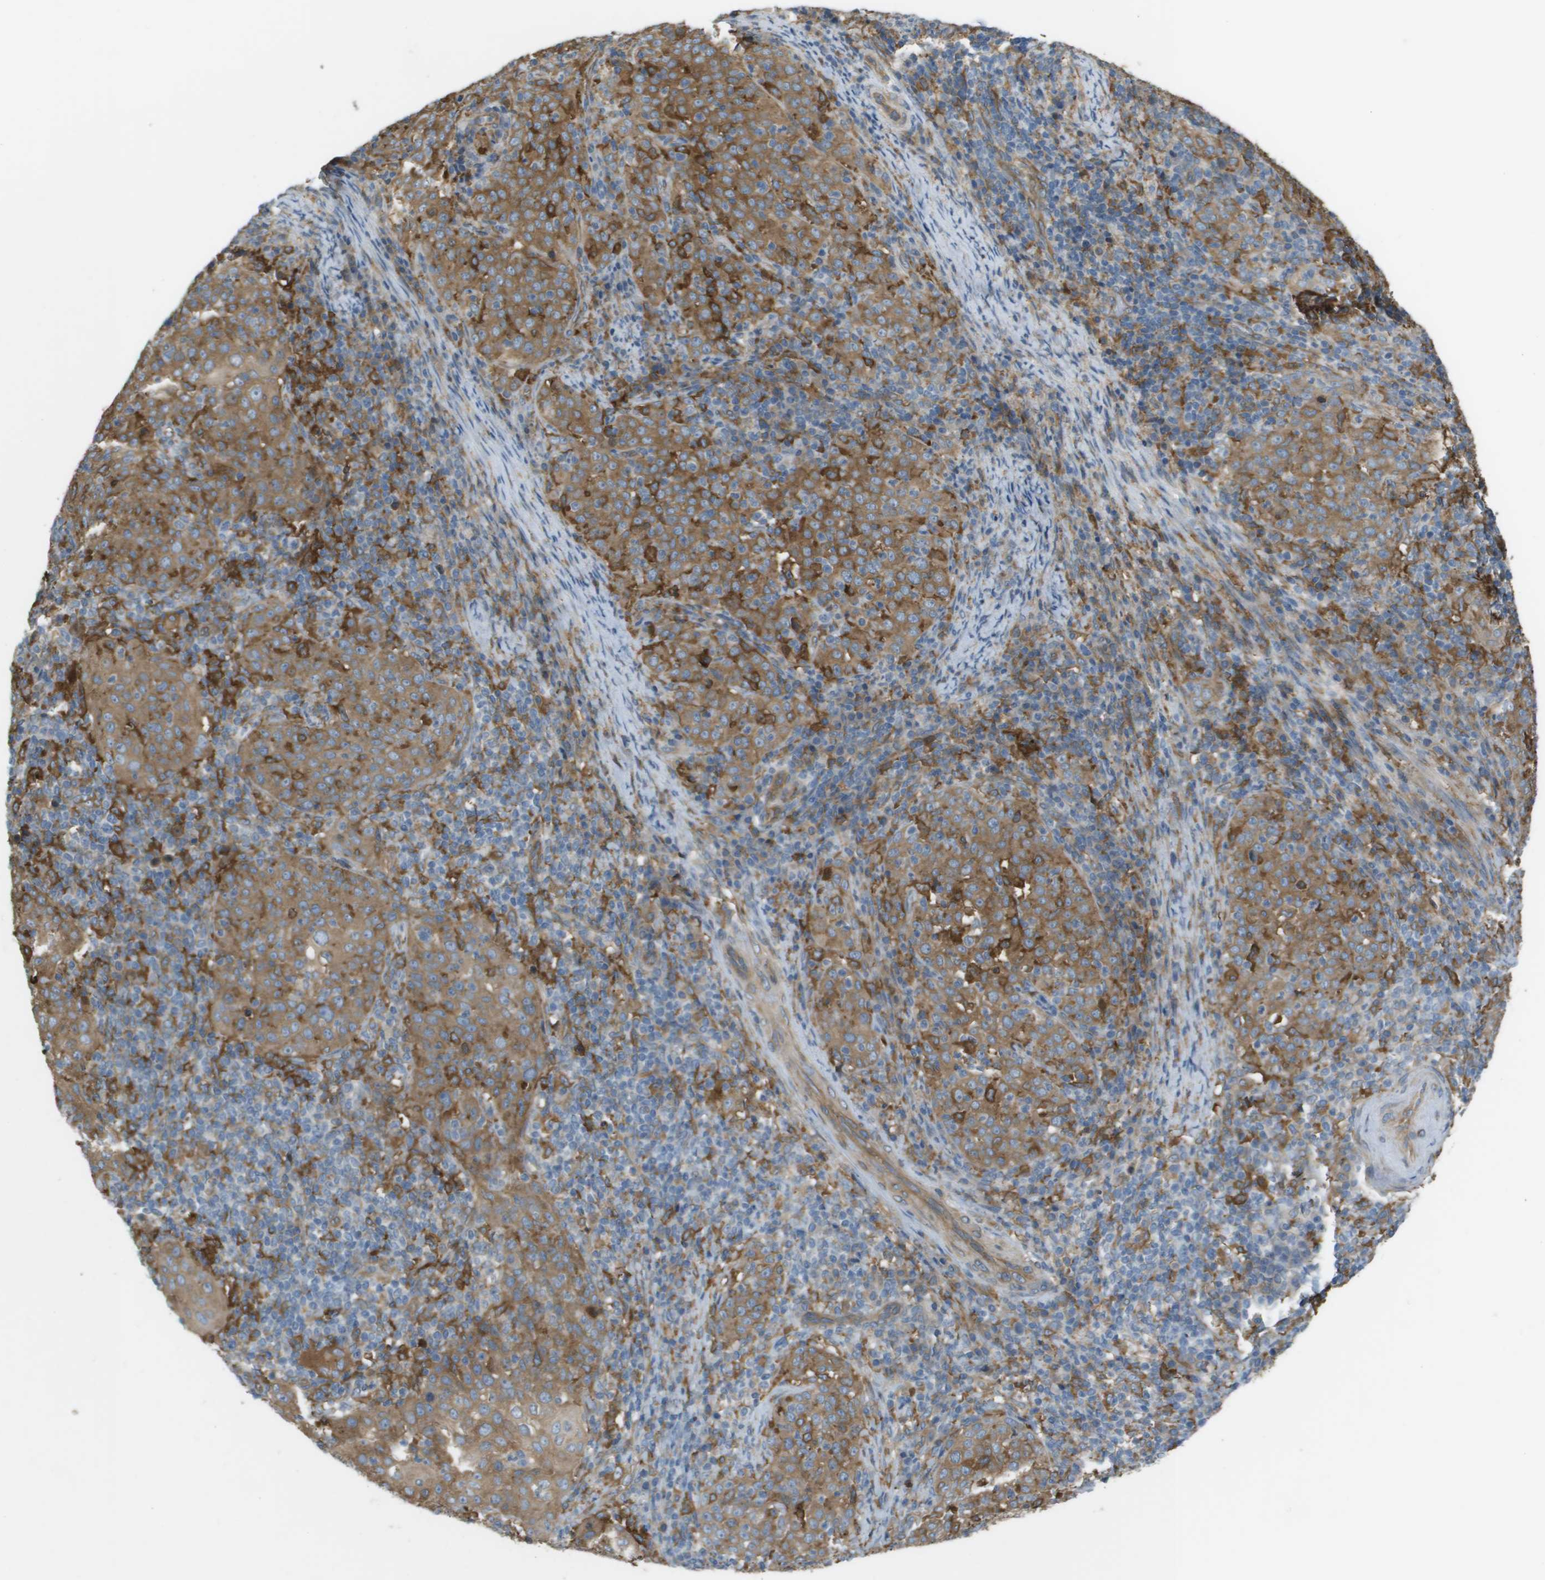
{"staining": {"intensity": "moderate", "quantity": ">75%", "location": "cytoplasmic/membranous"}, "tissue": "cervical cancer", "cell_type": "Tumor cells", "image_type": "cancer", "snomed": [{"axis": "morphology", "description": "Squamous cell carcinoma, NOS"}, {"axis": "topography", "description": "Cervix"}], "caption": "Tumor cells reveal medium levels of moderate cytoplasmic/membranous staining in approximately >75% of cells in cervical cancer.", "gene": "CORO1B", "patient": {"sex": "female", "age": 51}}